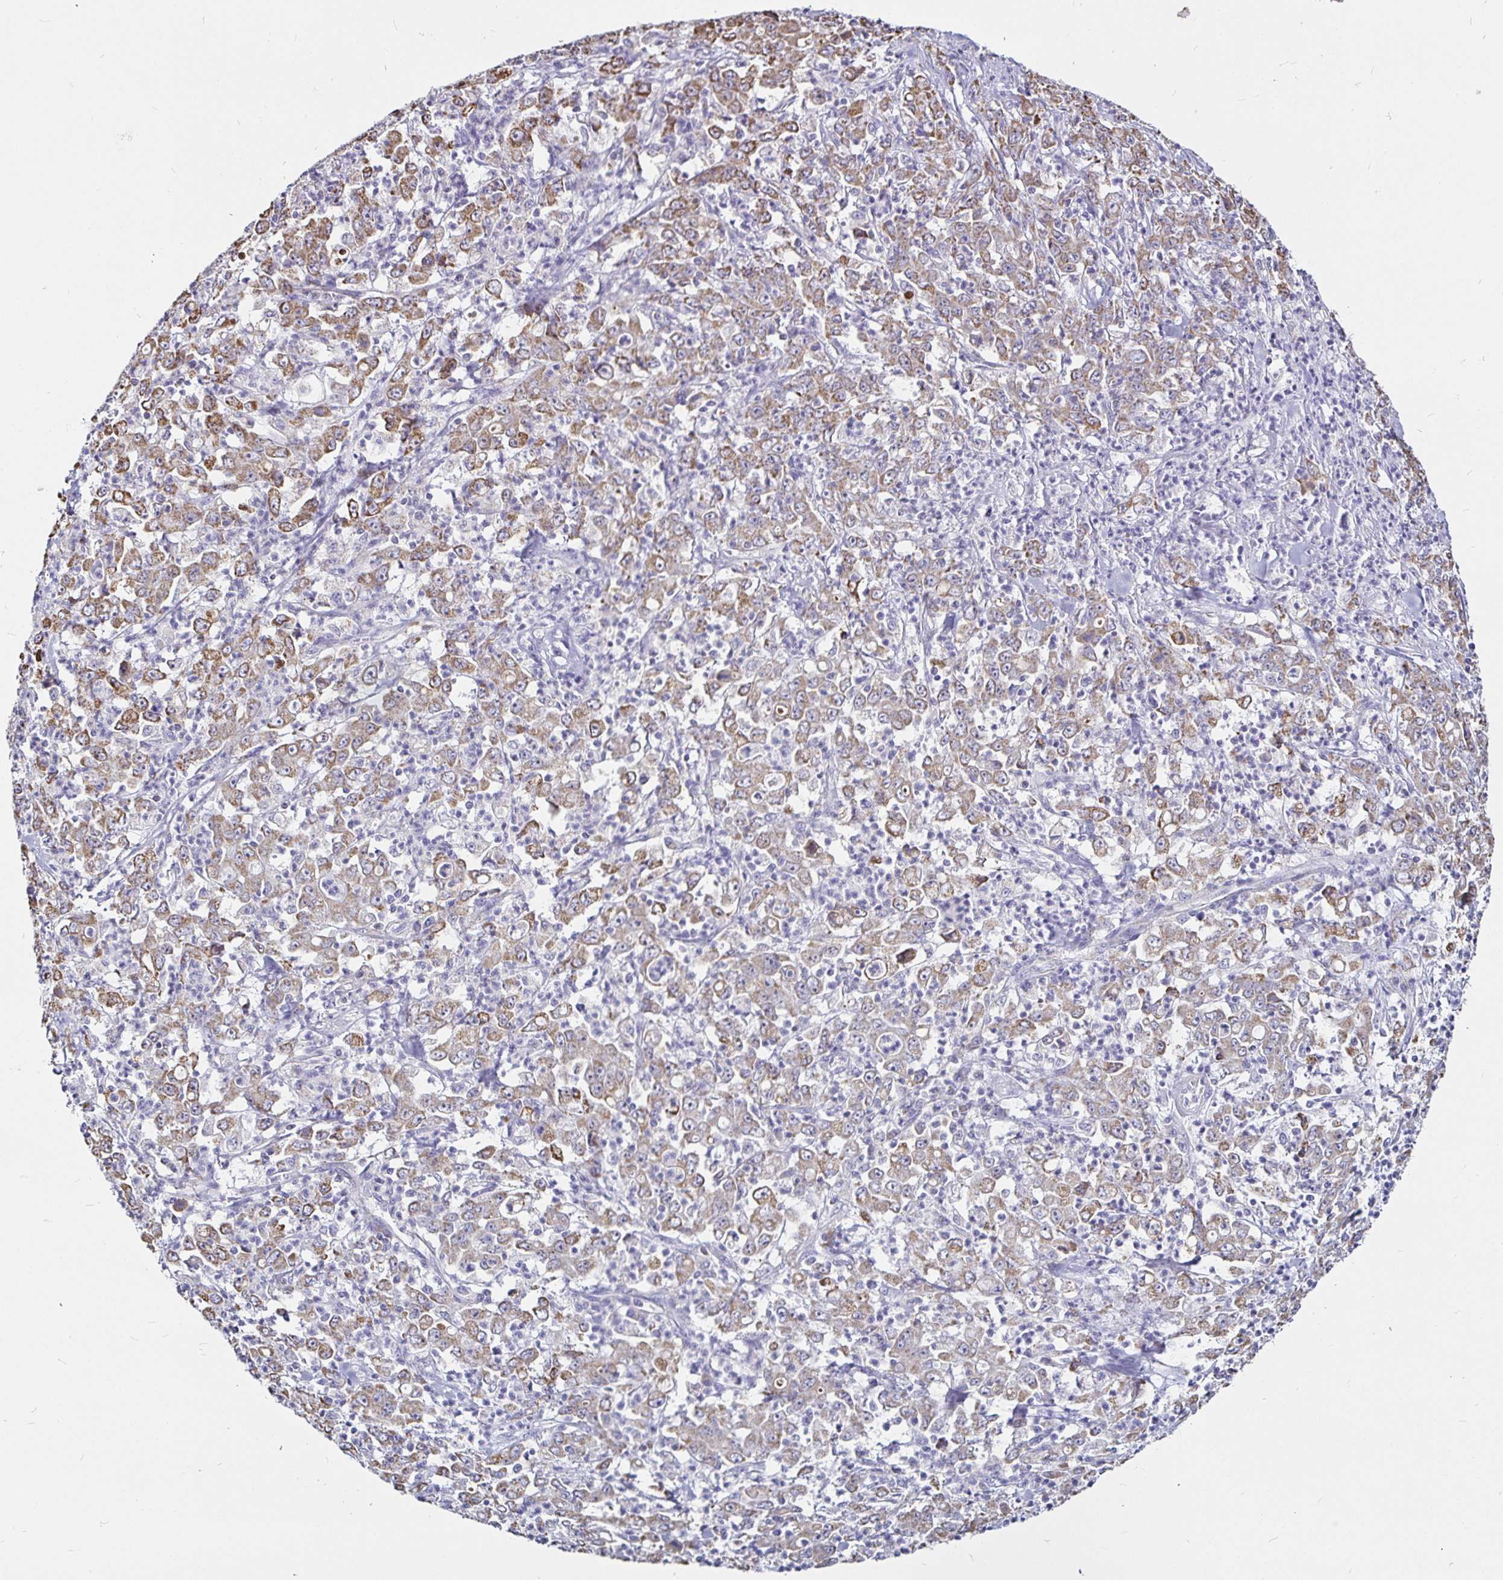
{"staining": {"intensity": "weak", "quantity": ">75%", "location": "cytoplasmic/membranous"}, "tissue": "stomach cancer", "cell_type": "Tumor cells", "image_type": "cancer", "snomed": [{"axis": "morphology", "description": "Adenocarcinoma, NOS"}, {"axis": "topography", "description": "Stomach, lower"}], "caption": "This image reveals IHC staining of stomach cancer, with low weak cytoplasmic/membranous positivity in approximately >75% of tumor cells.", "gene": "PGAM2", "patient": {"sex": "female", "age": 71}}